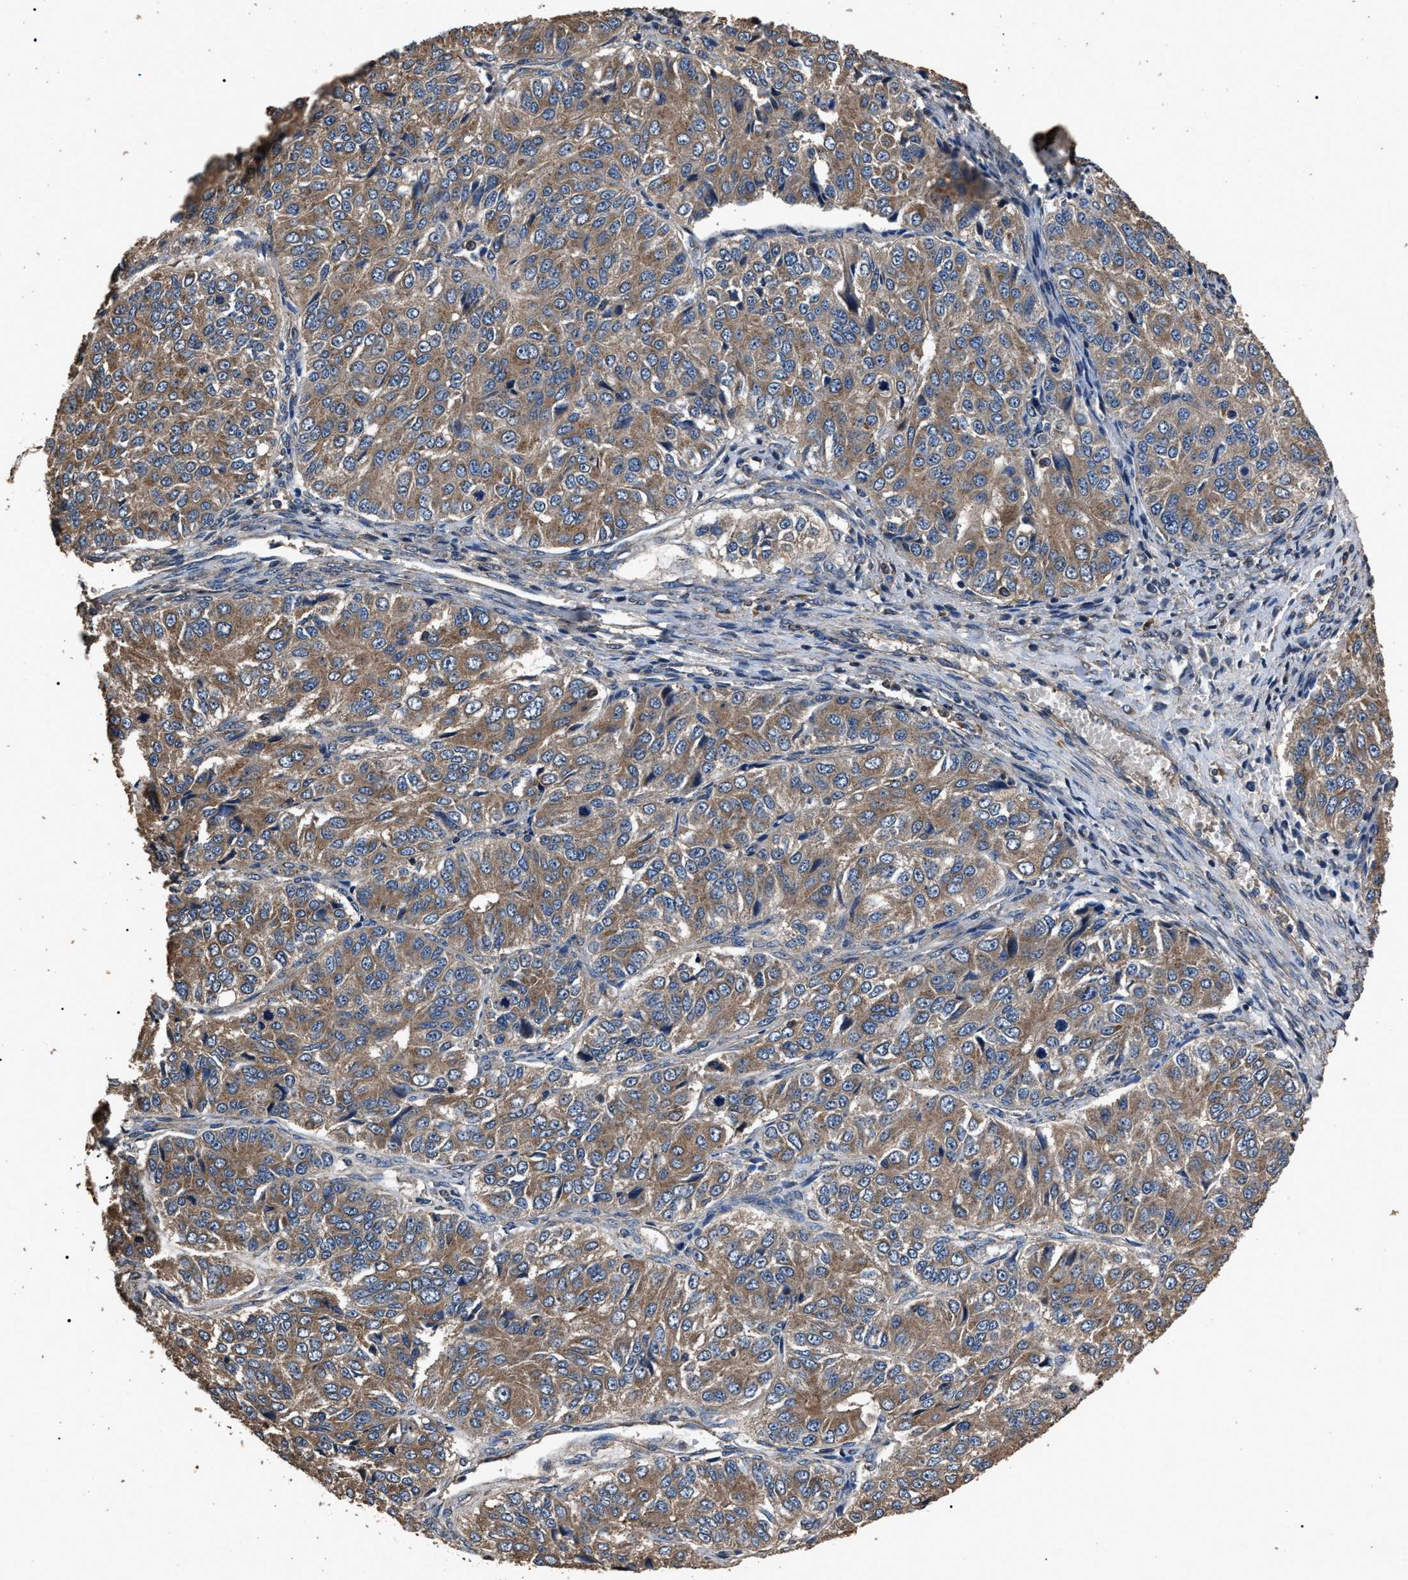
{"staining": {"intensity": "moderate", "quantity": ">75%", "location": "cytoplasmic/membranous"}, "tissue": "ovarian cancer", "cell_type": "Tumor cells", "image_type": "cancer", "snomed": [{"axis": "morphology", "description": "Carcinoma, endometroid"}, {"axis": "topography", "description": "Ovary"}], "caption": "Ovarian endometroid carcinoma was stained to show a protein in brown. There is medium levels of moderate cytoplasmic/membranous staining in about >75% of tumor cells.", "gene": "RNF216", "patient": {"sex": "female", "age": 51}}